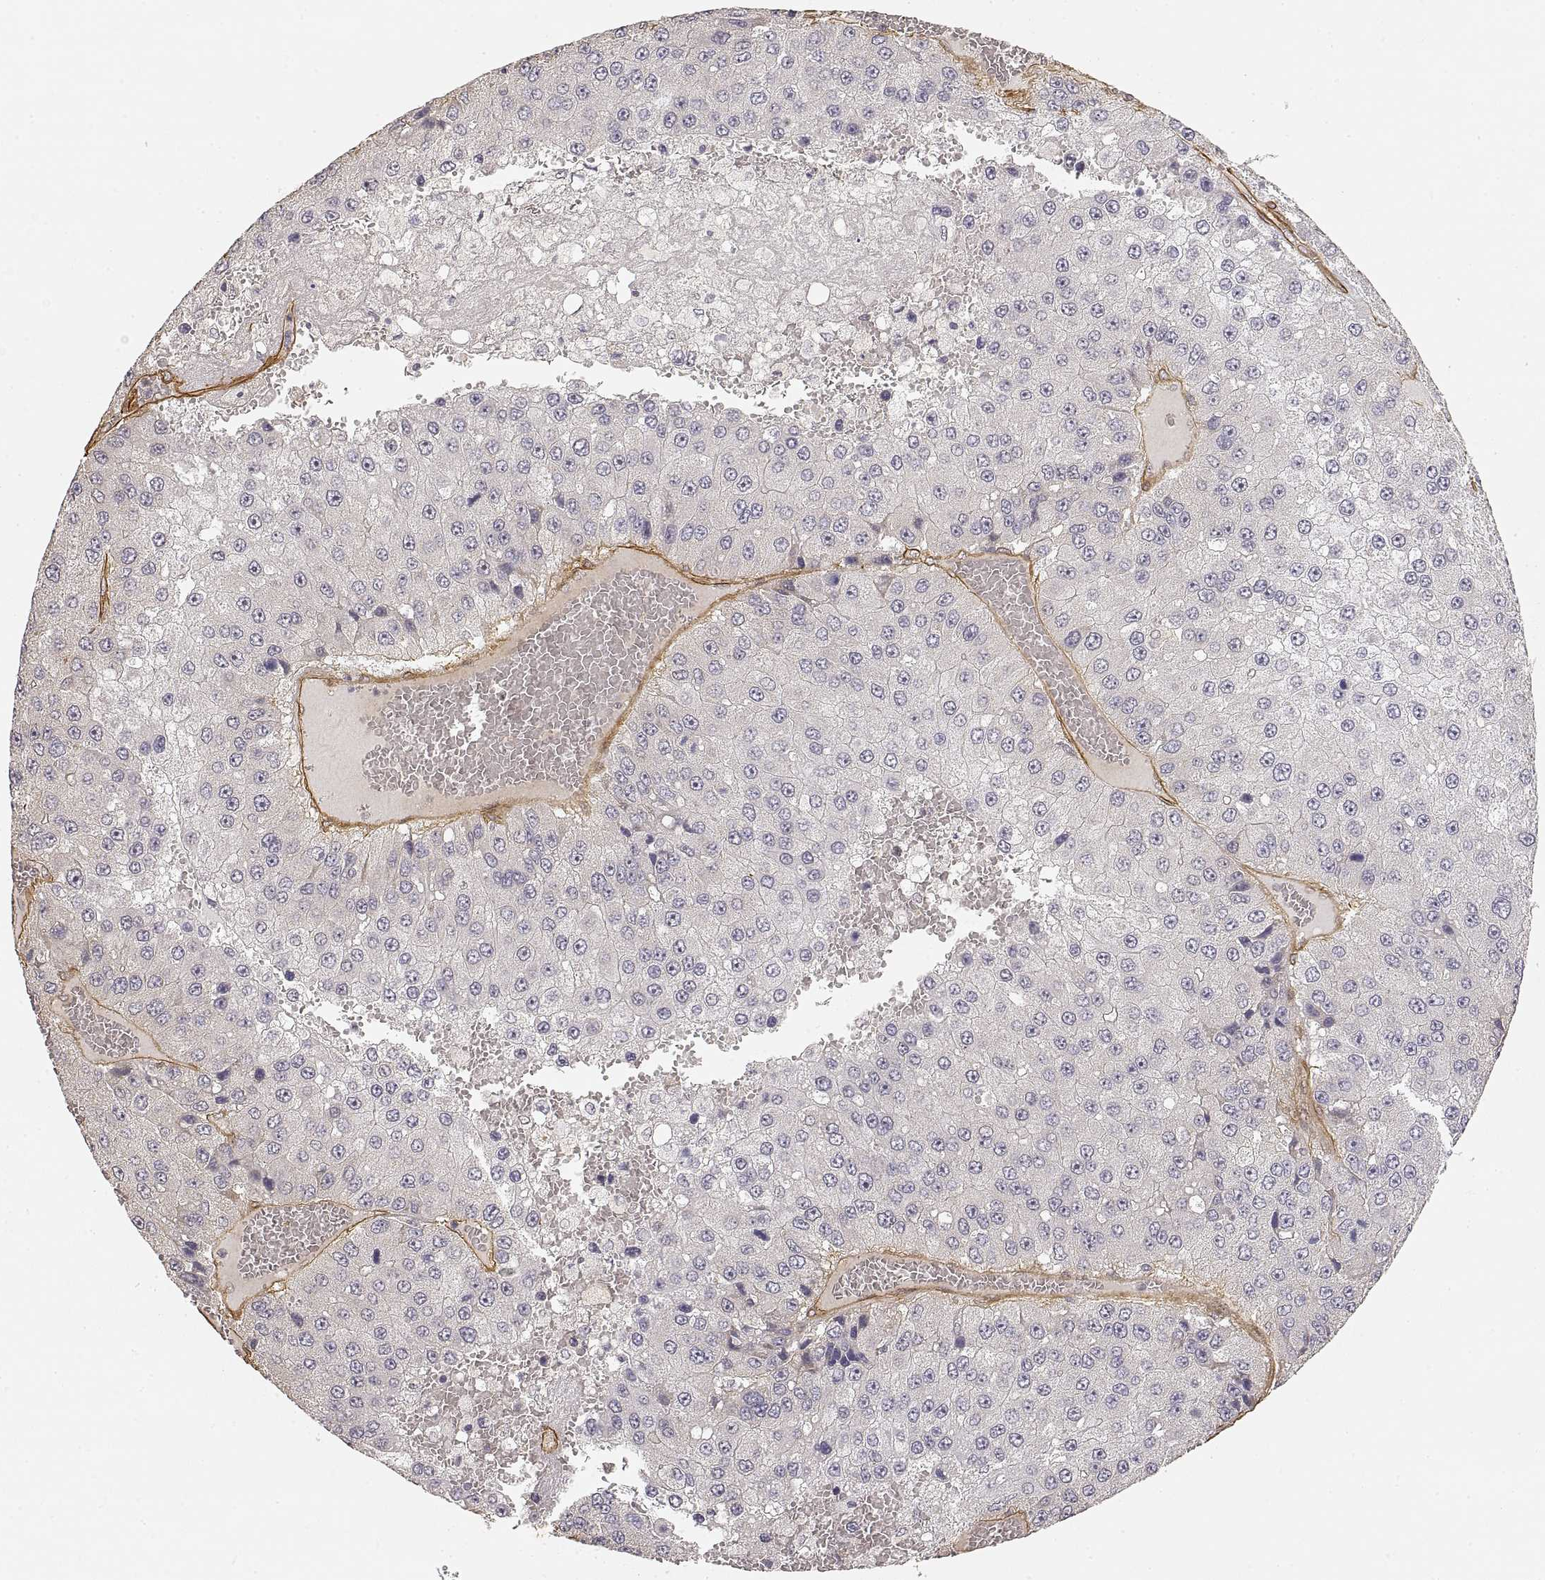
{"staining": {"intensity": "negative", "quantity": "none", "location": "none"}, "tissue": "liver cancer", "cell_type": "Tumor cells", "image_type": "cancer", "snomed": [{"axis": "morphology", "description": "Carcinoma, Hepatocellular, NOS"}, {"axis": "topography", "description": "Liver"}], "caption": "A histopathology image of human hepatocellular carcinoma (liver) is negative for staining in tumor cells.", "gene": "LAMA4", "patient": {"sex": "female", "age": 73}}